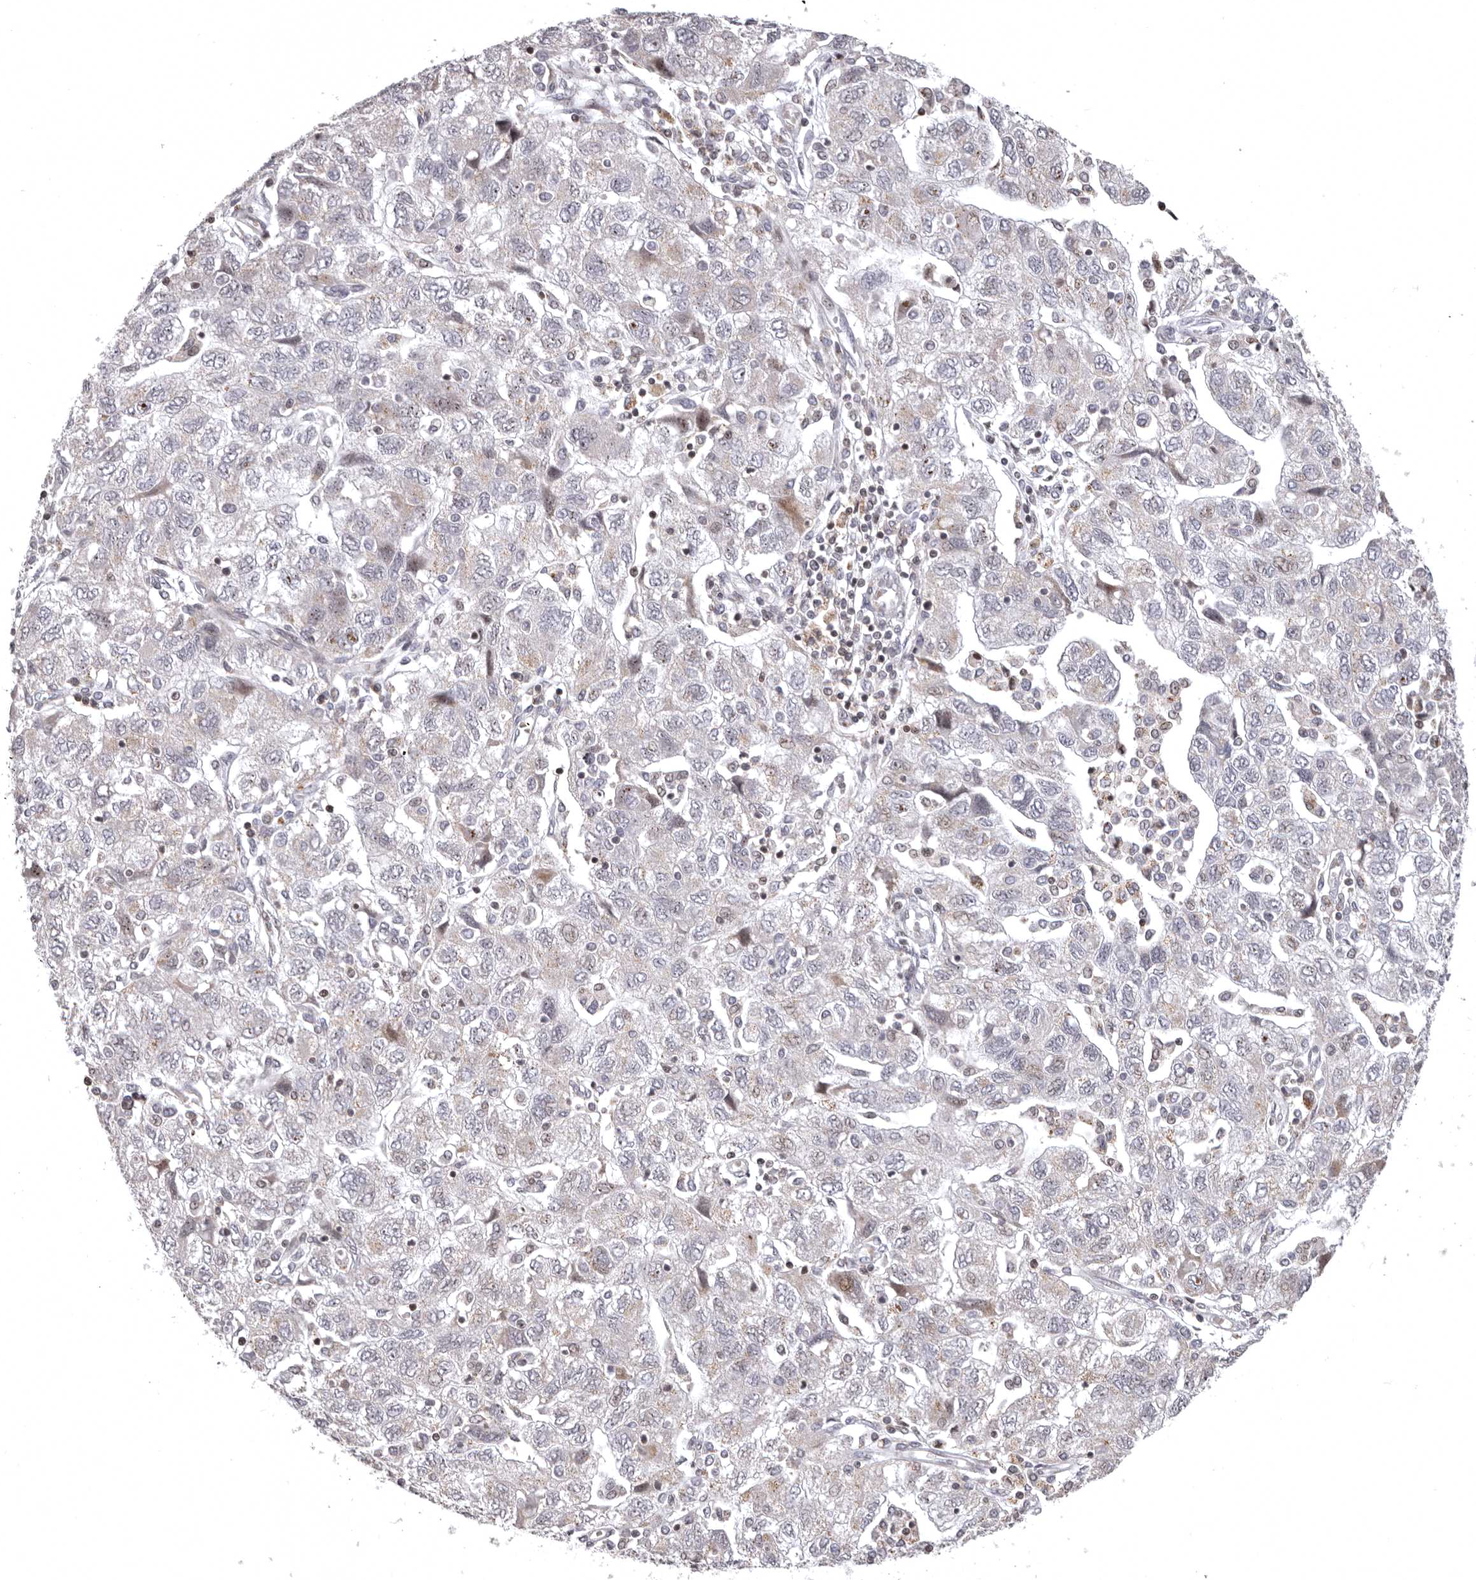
{"staining": {"intensity": "weak", "quantity": "<25%", "location": "nuclear"}, "tissue": "ovarian cancer", "cell_type": "Tumor cells", "image_type": "cancer", "snomed": [{"axis": "morphology", "description": "Carcinoma, NOS"}, {"axis": "morphology", "description": "Cystadenocarcinoma, serous, NOS"}, {"axis": "topography", "description": "Ovary"}], "caption": "DAB immunohistochemical staining of ovarian cancer (serous cystadenocarcinoma) shows no significant staining in tumor cells.", "gene": "AZIN1", "patient": {"sex": "female", "age": 69}}